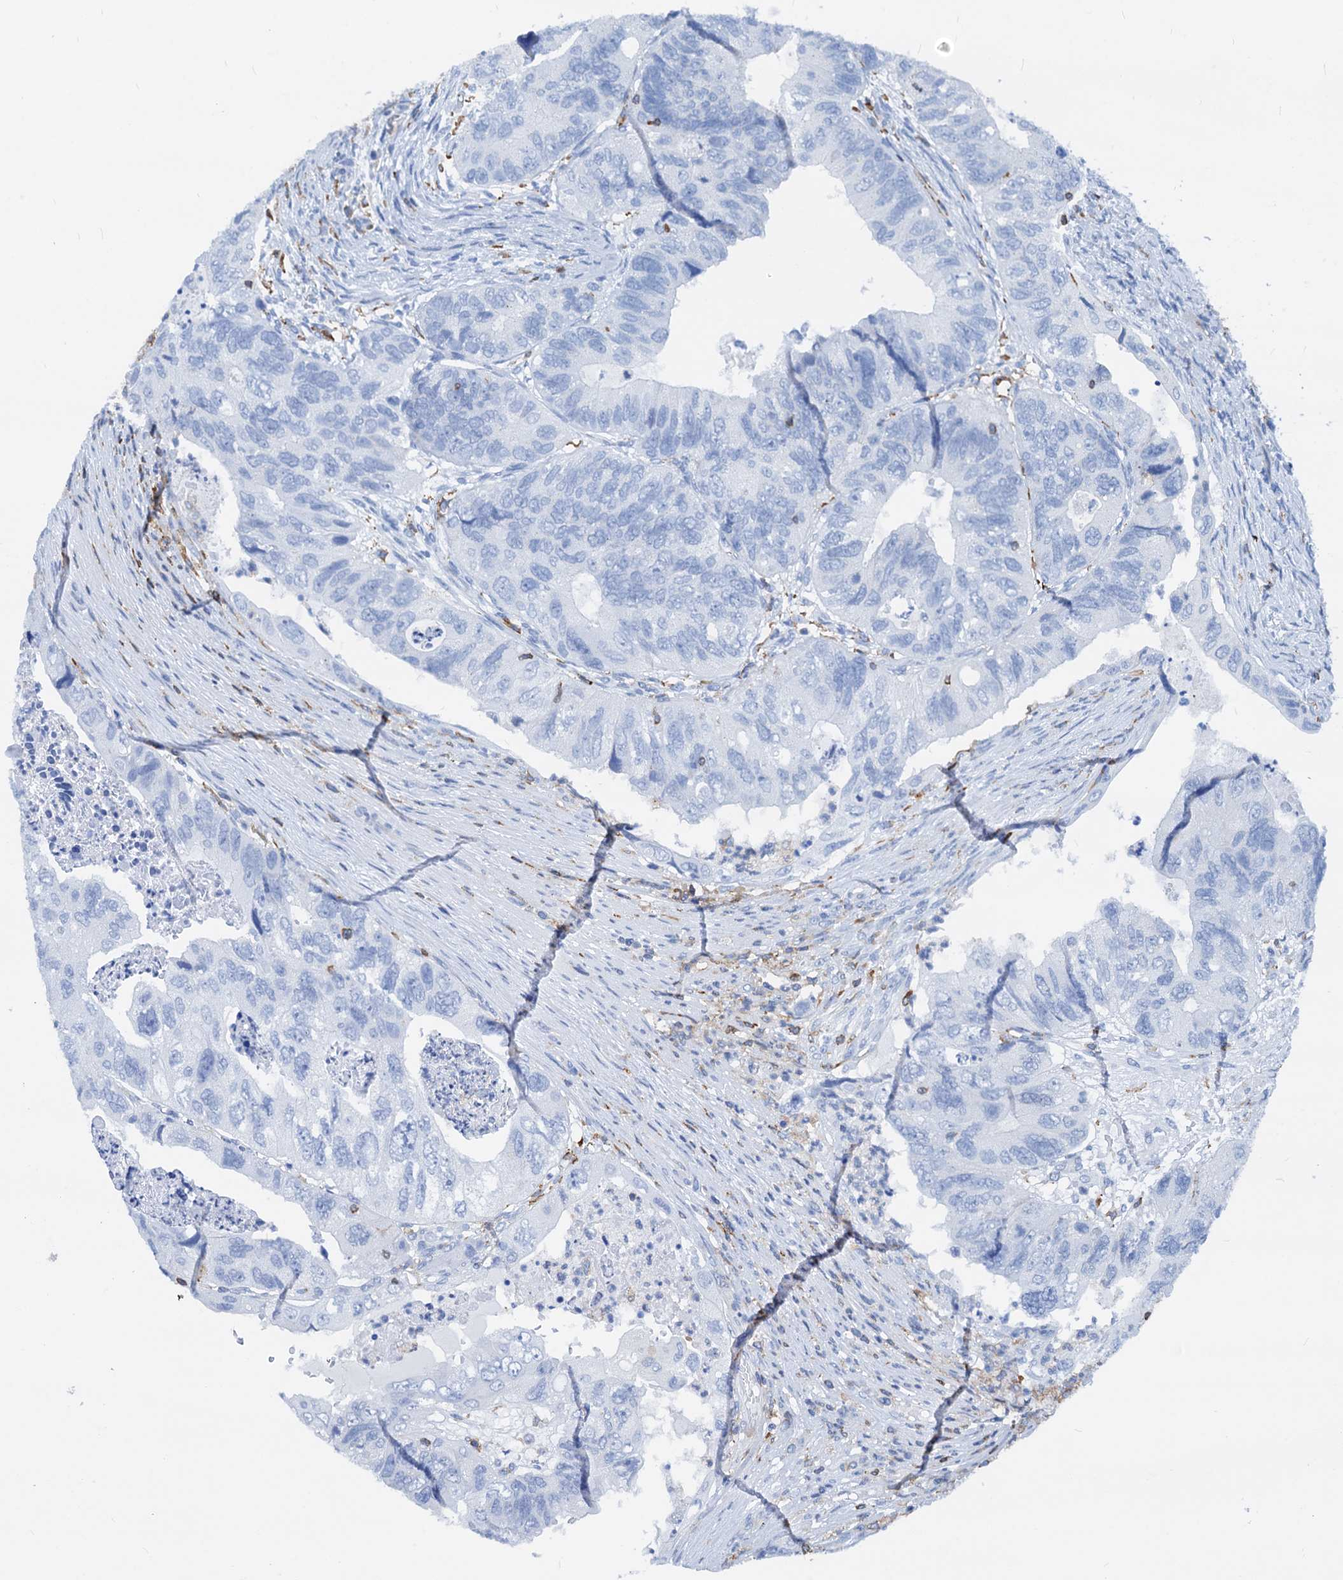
{"staining": {"intensity": "negative", "quantity": "none", "location": "none"}, "tissue": "colorectal cancer", "cell_type": "Tumor cells", "image_type": "cancer", "snomed": [{"axis": "morphology", "description": "Adenocarcinoma, NOS"}, {"axis": "topography", "description": "Rectum"}], "caption": "Colorectal adenocarcinoma was stained to show a protein in brown. There is no significant staining in tumor cells. Brightfield microscopy of IHC stained with DAB (3,3'-diaminobenzidine) (brown) and hematoxylin (blue), captured at high magnification.", "gene": "LCP2", "patient": {"sex": "male", "age": 63}}